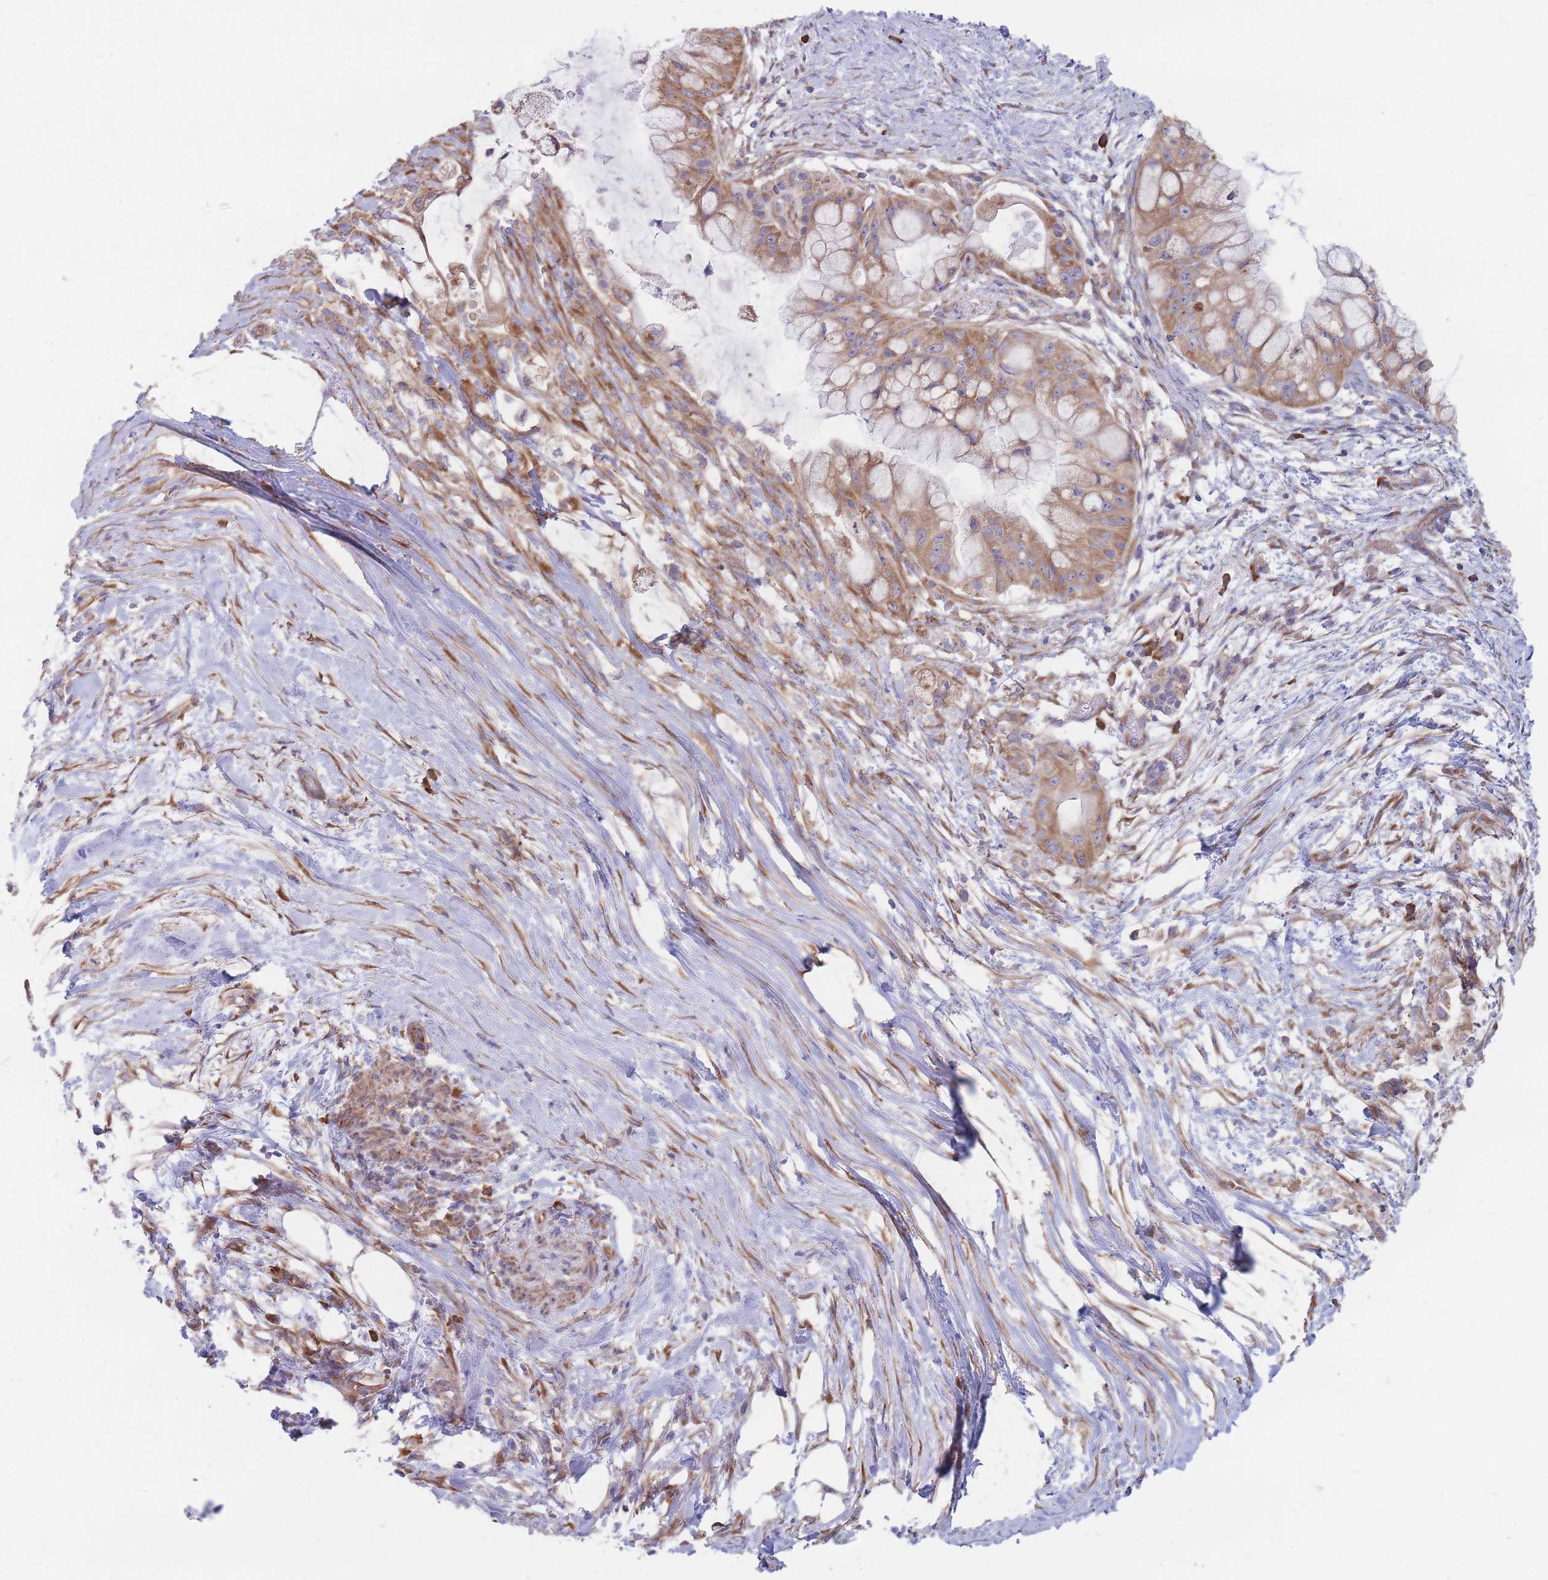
{"staining": {"intensity": "moderate", "quantity": ">75%", "location": "cytoplasmic/membranous"}, "tissue": "pancreatic cancer", "cell_type": "Tumor cells", "image_type": "cancer", "snomed": [{"axis": "morphology", "description": "Adenocarcinoma, NOS"}, {"axis": "topography", "description": "Pancreas"}], "caption": "There is medium levels of moderate cytoplasmic/membranous staining in tumor cells of pancreatic cancer, as demonstrated by immunohistochemical staining (brown color).", "gene": "RPL8", "patient": {"sex": "male", "age": 48}}